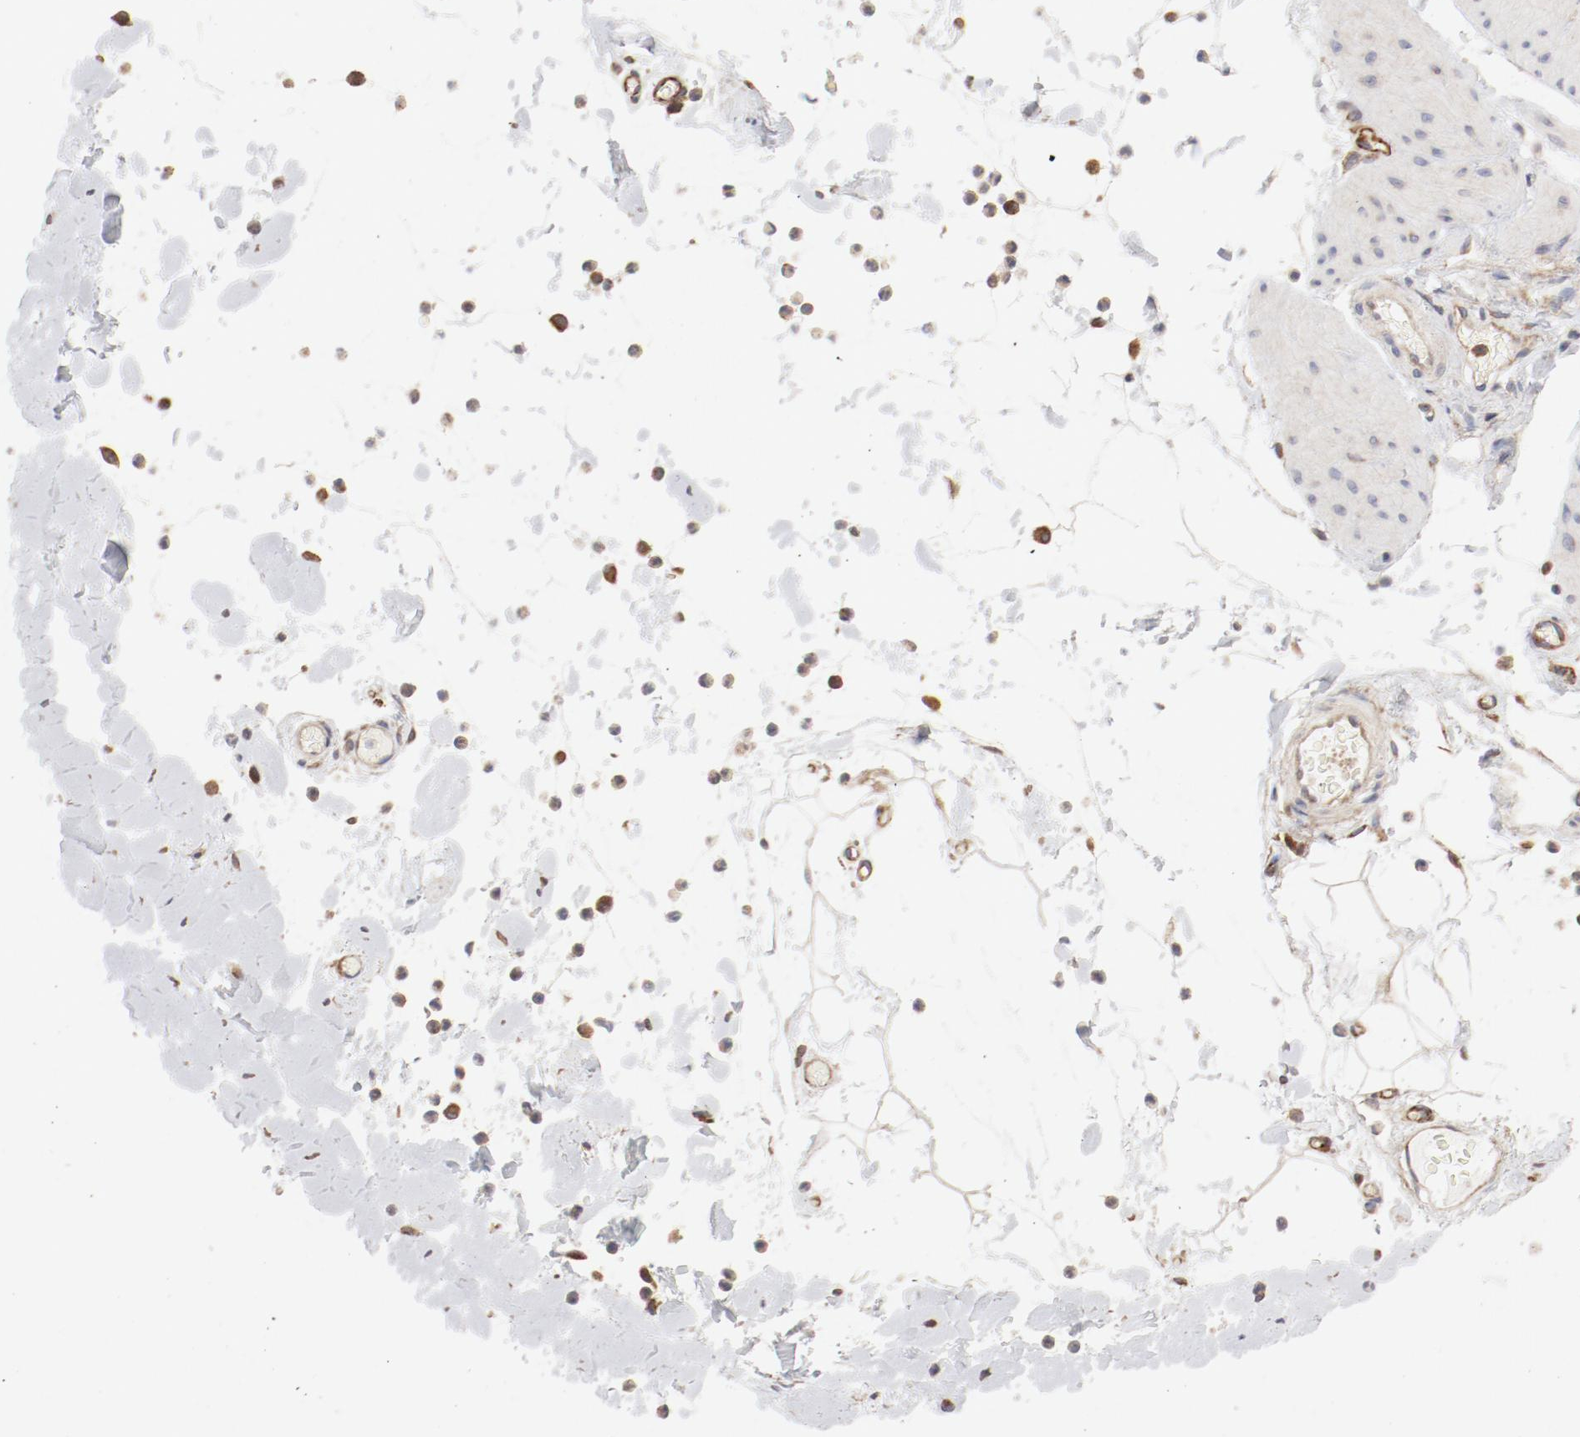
{"staining": {"intensity": "weak", "quantity": ">75%", "location": "cytoplasmic/membranous"}, "tissue": "smooth muscle", "cell_type": "Smooth muscle cells", "image_type": "normal", "snomed": [{"axis": "morphology", "description": "Normal tissue, NOS"}, {"axis": "topography", "description": "Smooth muscle"}, {"axis": "topography", "description": "Colon"}], "caption": "A brown stain highlights weak cytoplasmic/membranous expression of a protein in smooth muscle cells of benign human smooth muscle.", "gene": "AP2A1", "patient": {"sex": "male", "age": 67}}